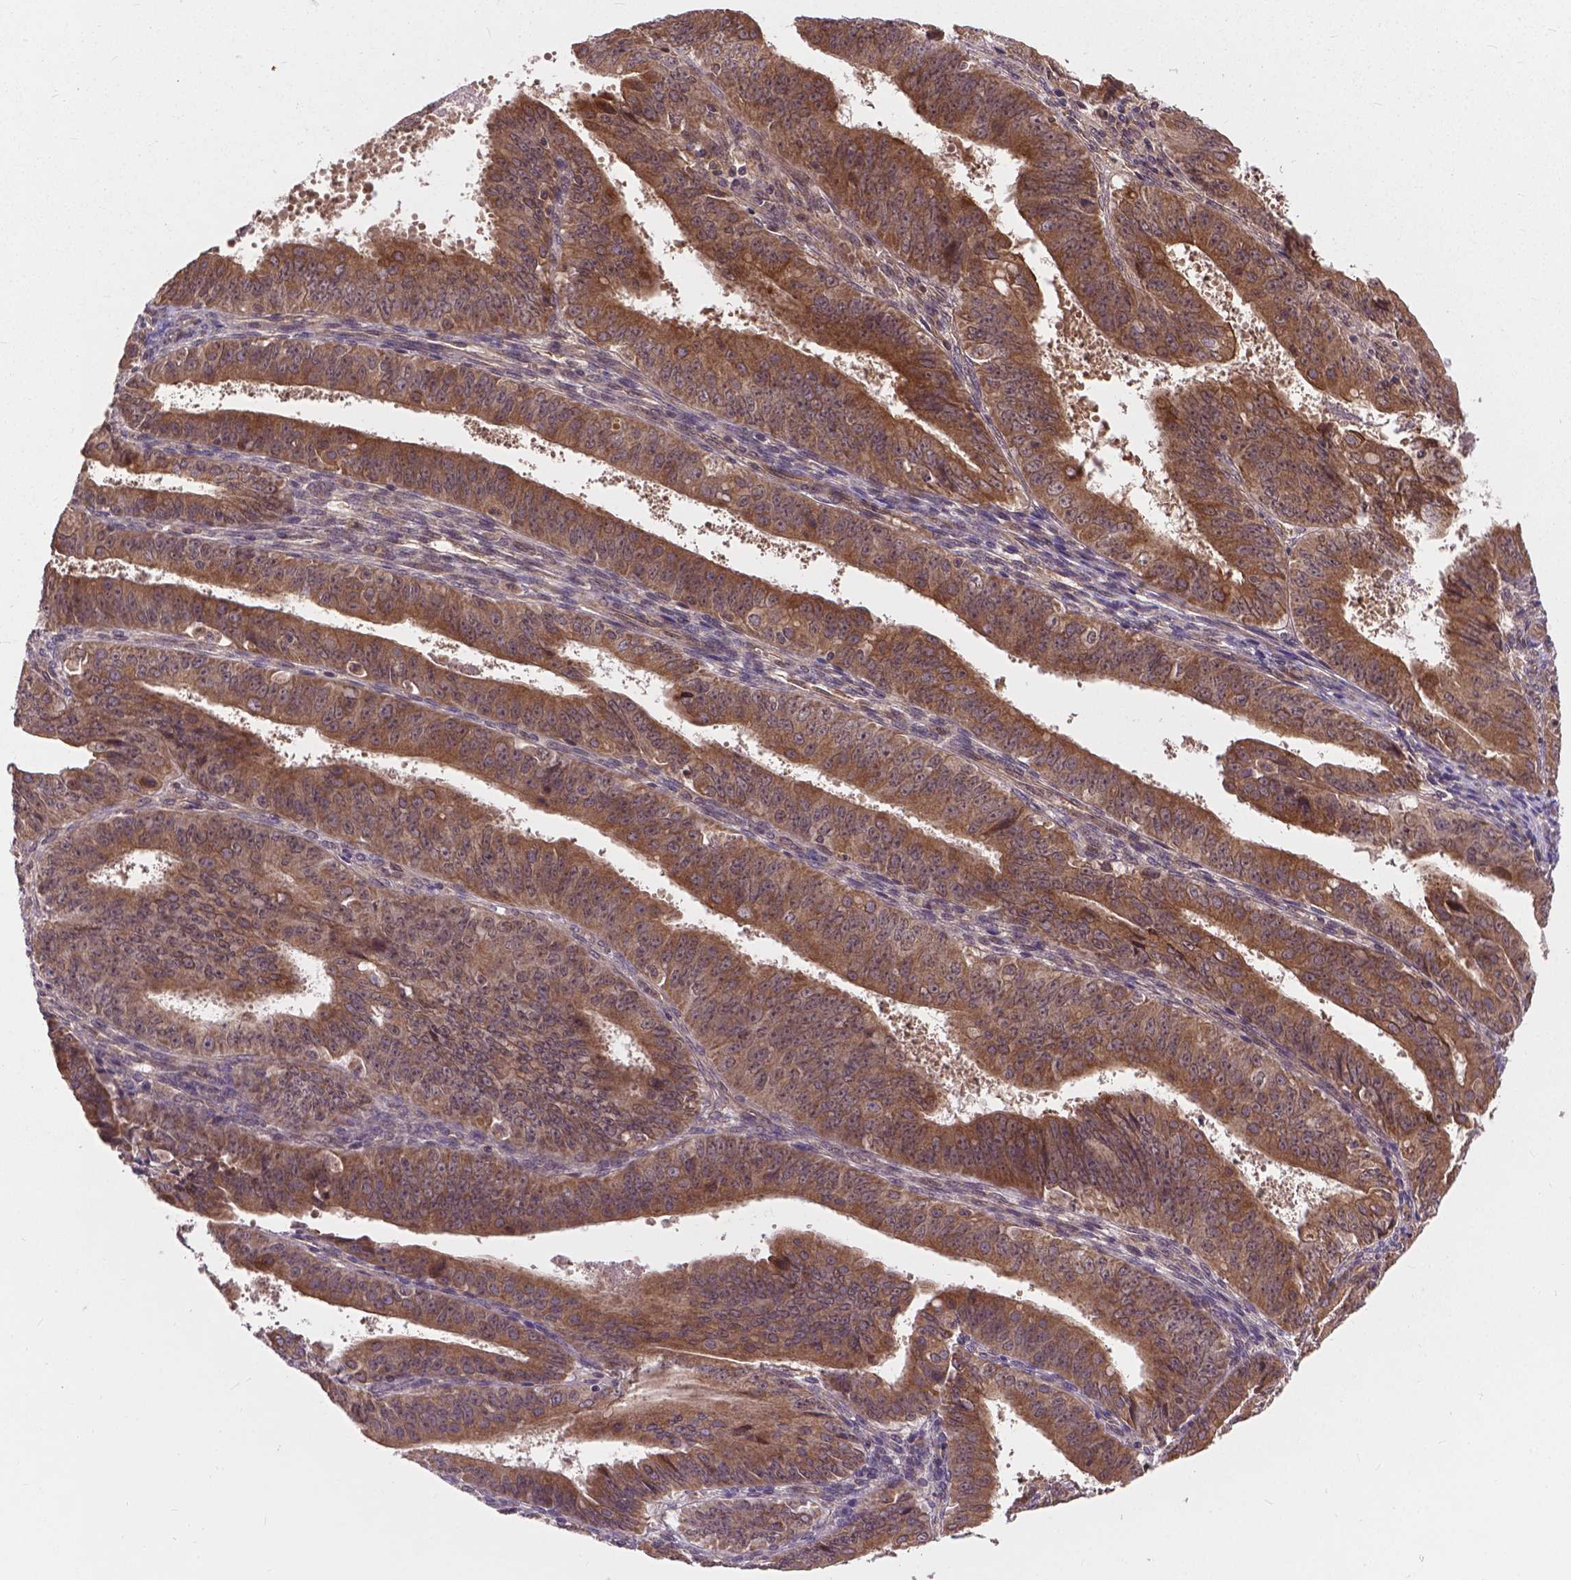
{"staining": {"intensity": "strong", "quantity": ">75%", "location": "cytoplasmic/membranous"}, "tissue": "ovarian cancer", "cell_type": "Tumor cells", "image_type": "cancer", "snomed": [{"axis": "morphology", "description": "Carcinoma, endometroid"}, {"axis": "topography", "description": "Ovary"}], "caption": "A brown stain highlights strong cytoplasmic/membranous expression of a protein in human ovarian endometroid carcinoma tumor cells. The staining was performed using DAB, with brown indicating positive protein expression. Nuclei are stained blue with hematoxylin.", "gene": "ZNF616", "patient": {"sex": "female", "age": 42}}